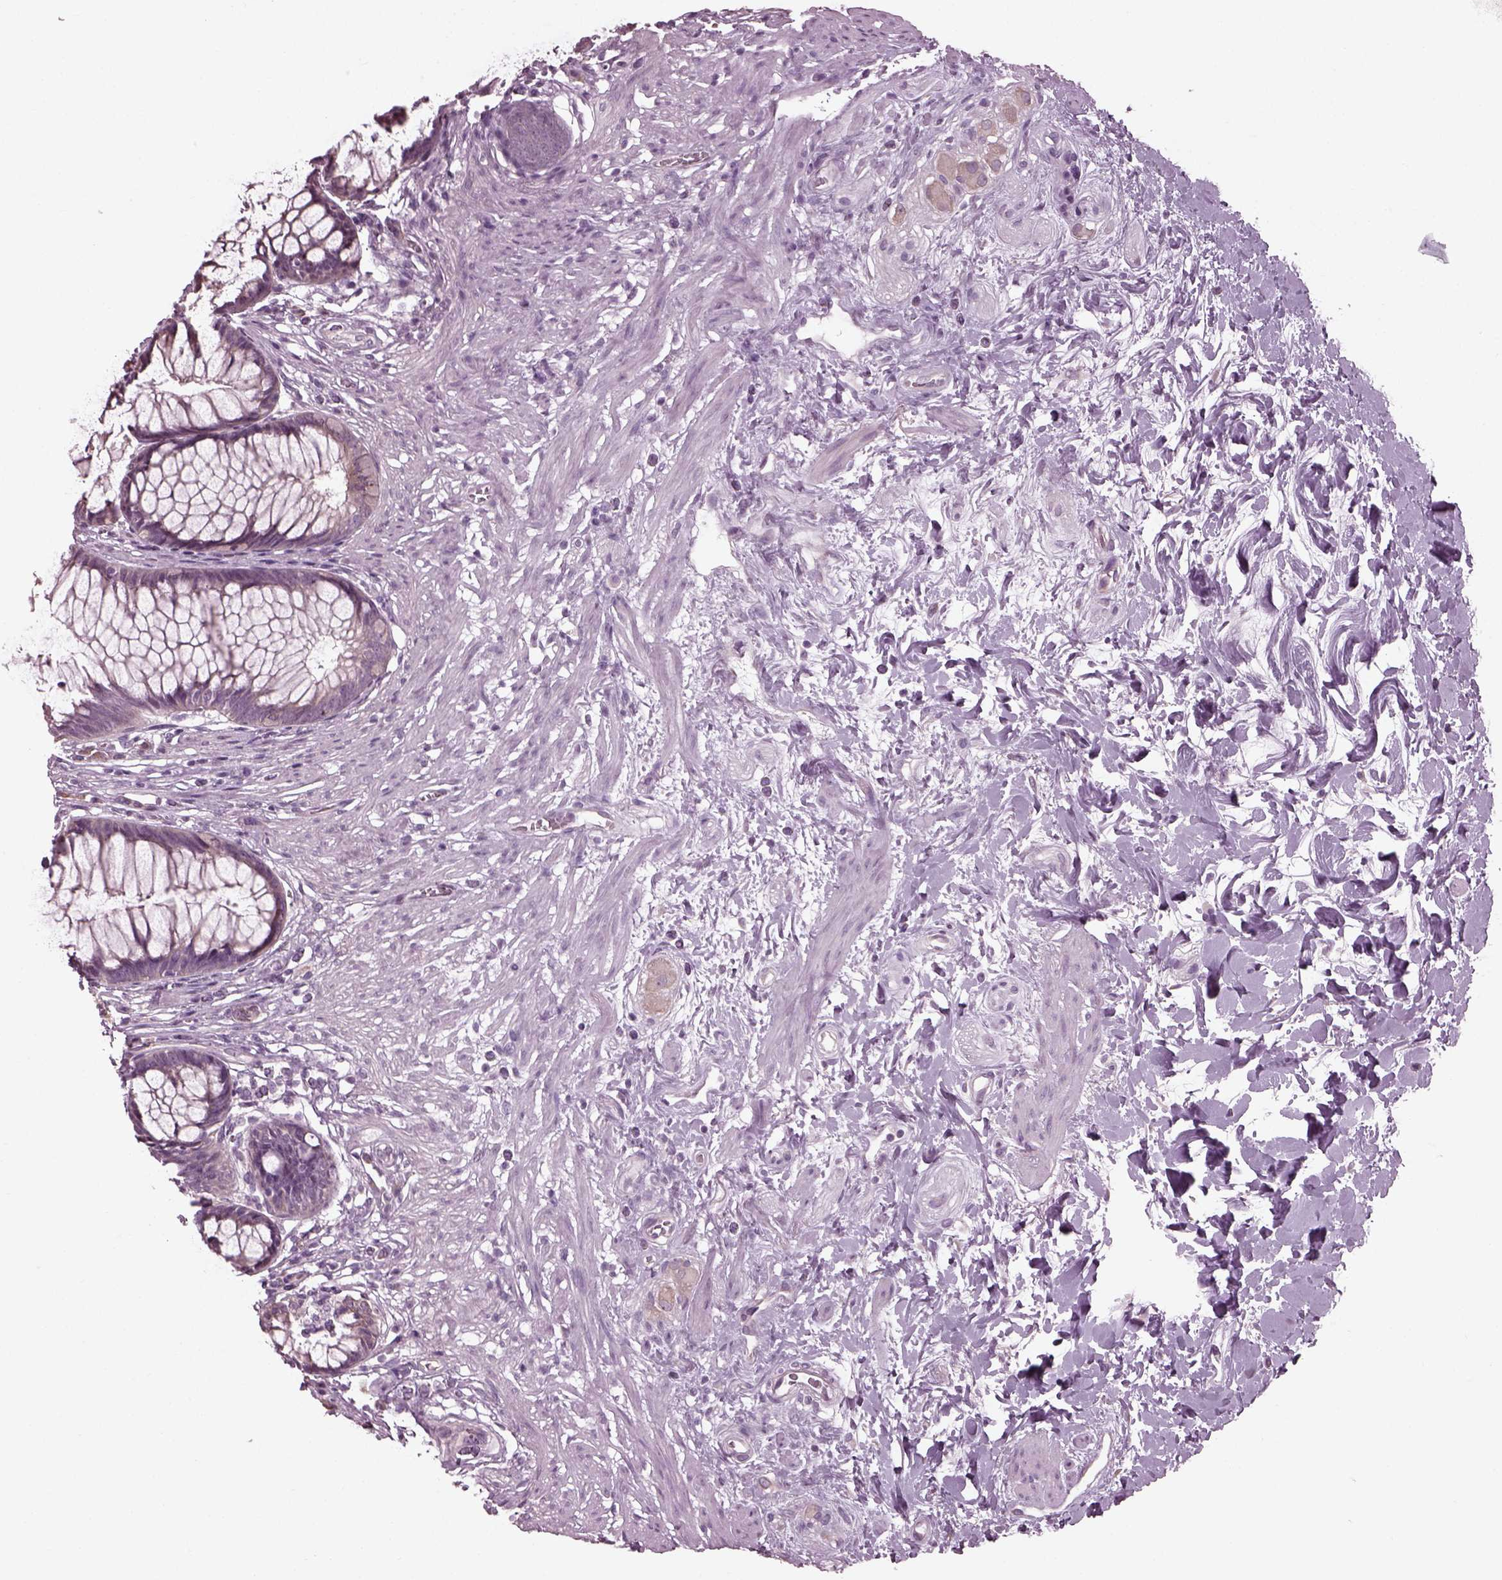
{"staining": {"intensity": "negative", "quantity": "none", "location": "none"}, "tissue": "rectum", "cell_type": "Glandular cells", "image_type": "normal", "snomed": [{"axis": "morphology", "description": "Normal tissue, NOS"}, {"axis": "topography", "description": "Smooth muscle"}, {"axis": "topography", "description": "Rectum"}], "caption": "Immunohistochemistry (IHC) photomicrograph of unremarkable rectum stained for a protein (brown), which exhibits no expression in glandular cells. (IHC, brightfield microscopy, high magnification).", "gene": "CABP5", "patient": {"sex": "male", "age": 53}}